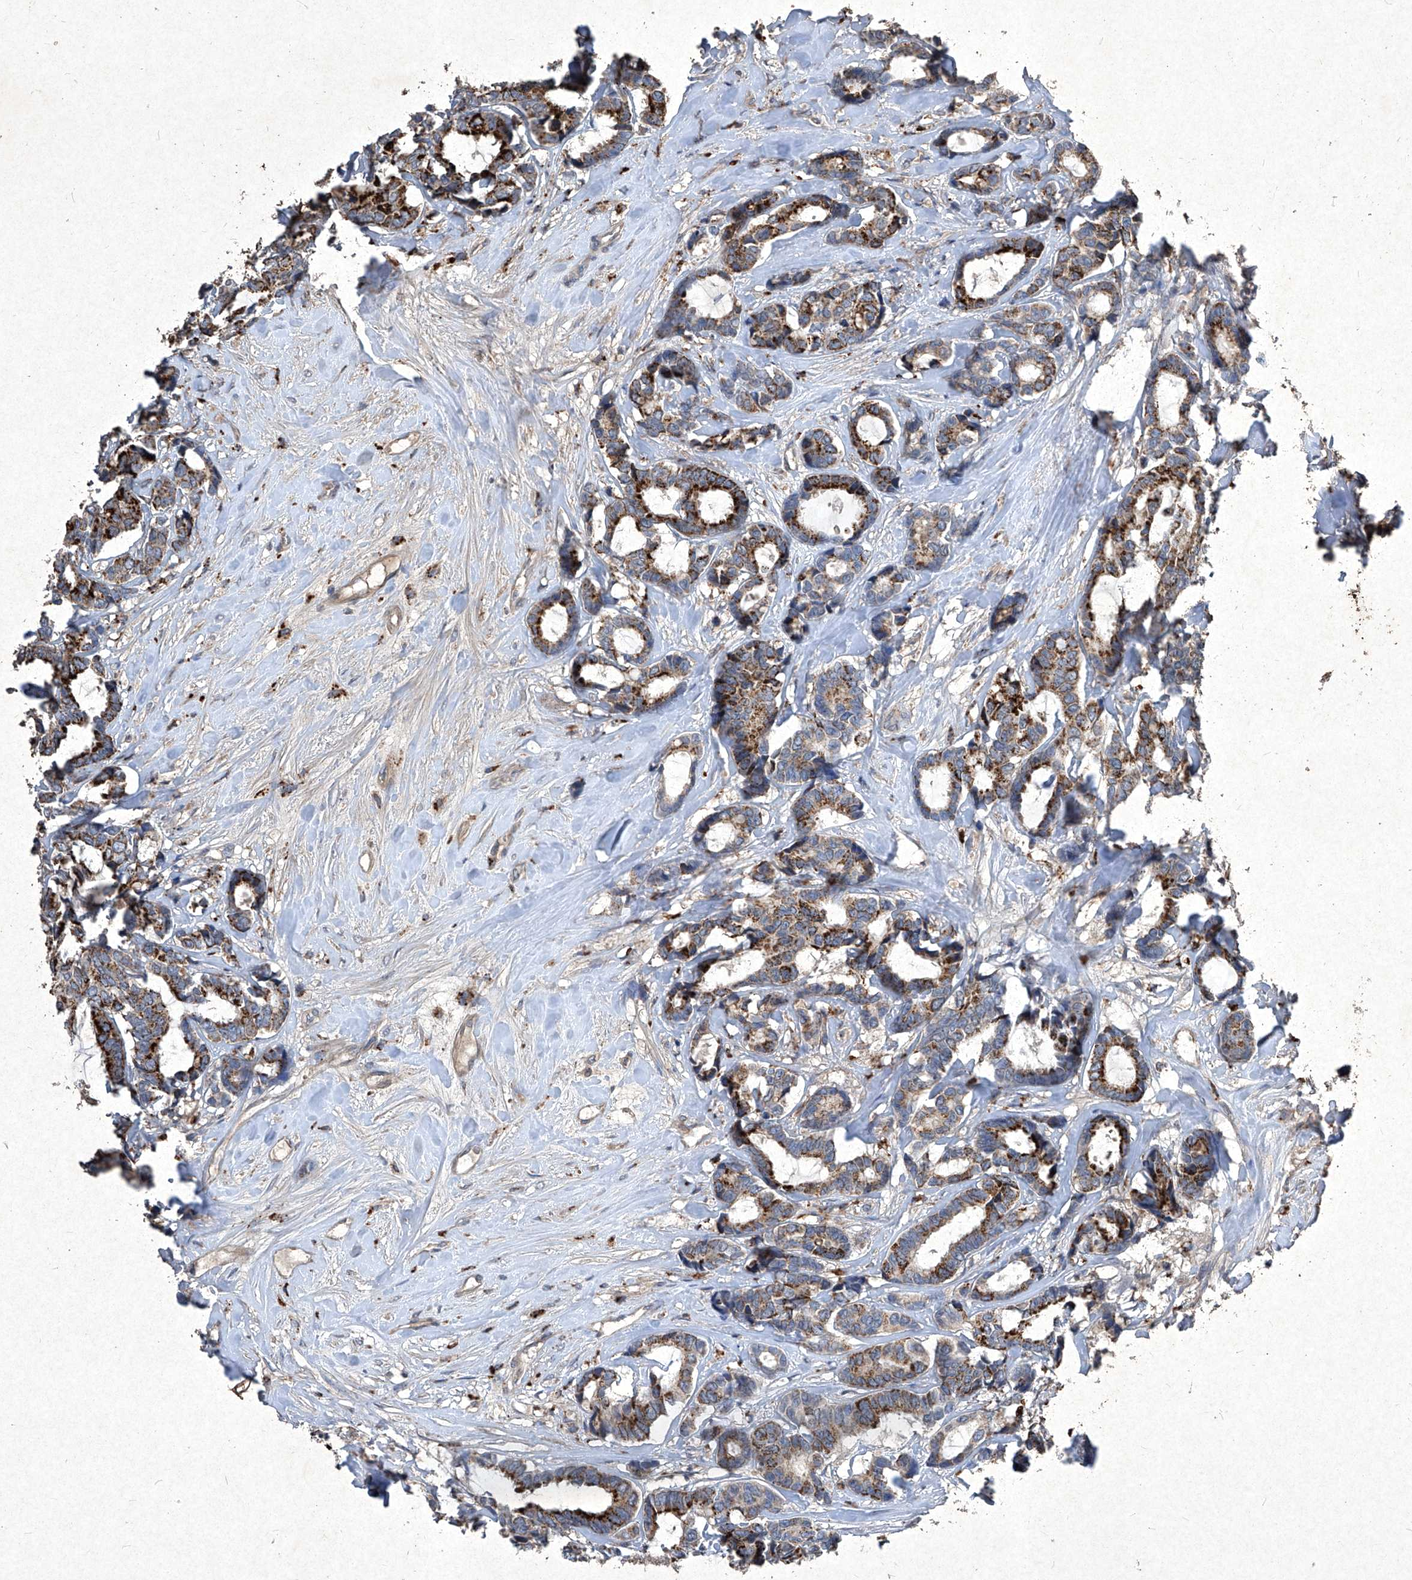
{"staining": {"intensity": "strong", "quantity": ">75%", "location": "cytoplasmic/membranous"}, "tissue": "breast cancer", "cell_type": "Tumor cells", "image_type": "cancer", "snomed": [{"axis": "morphology", "description": "Duct carcinoma"}, {"axis": "topography", "description": "Breast"}], "caption": "Human intraductal carcinoma (breast) stained with a brown dye displays strong cytoplasmic/membranous positive expression in approximately >75% of tumor cells.", "gene": "MED16", "patient": {"sex": "female", "age": 87}}